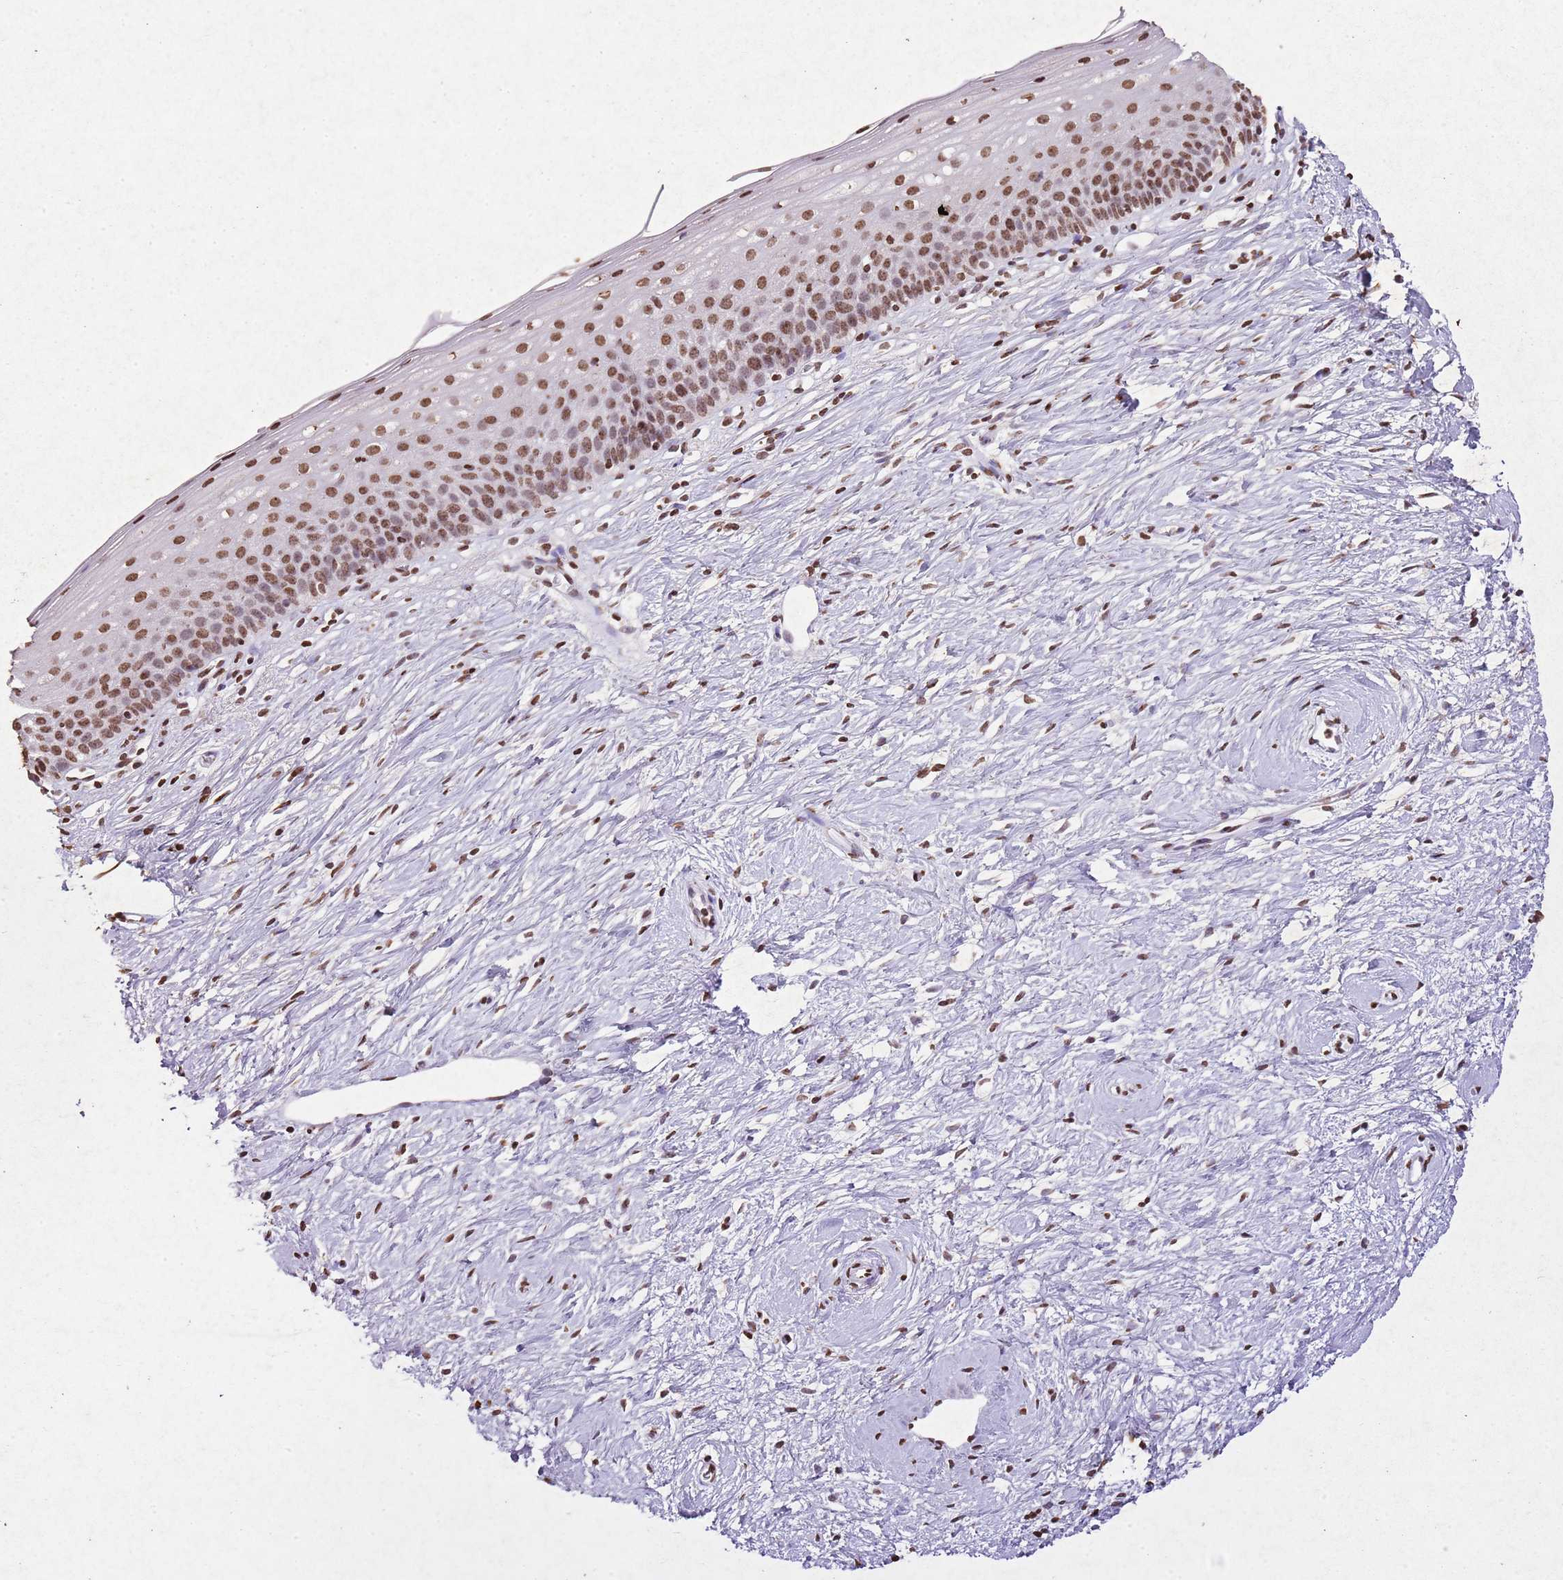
{"staining": {"intensity": "moderate", "quantity": "25%-75%", "location": "nuclear"}, "tissue": "cervix", "cell_type": "Glandular cells", "image_type": "normal", "snomed": [{"axis": "morphology", "description": "Normal tissue, NOS"}, {"axis": "topography", "description": "Cervix"}], "caption": "Protein staining demonstrates moderate nuclear staining in about 25%-75% of glandular cells in unremarkable cervix. (DAB (3,3'-diaminobenzidine) IHC with brightfield microscopy, high magnification).", "gene": "BMAL1", "patient": {"sex": "female", "age": 57}}